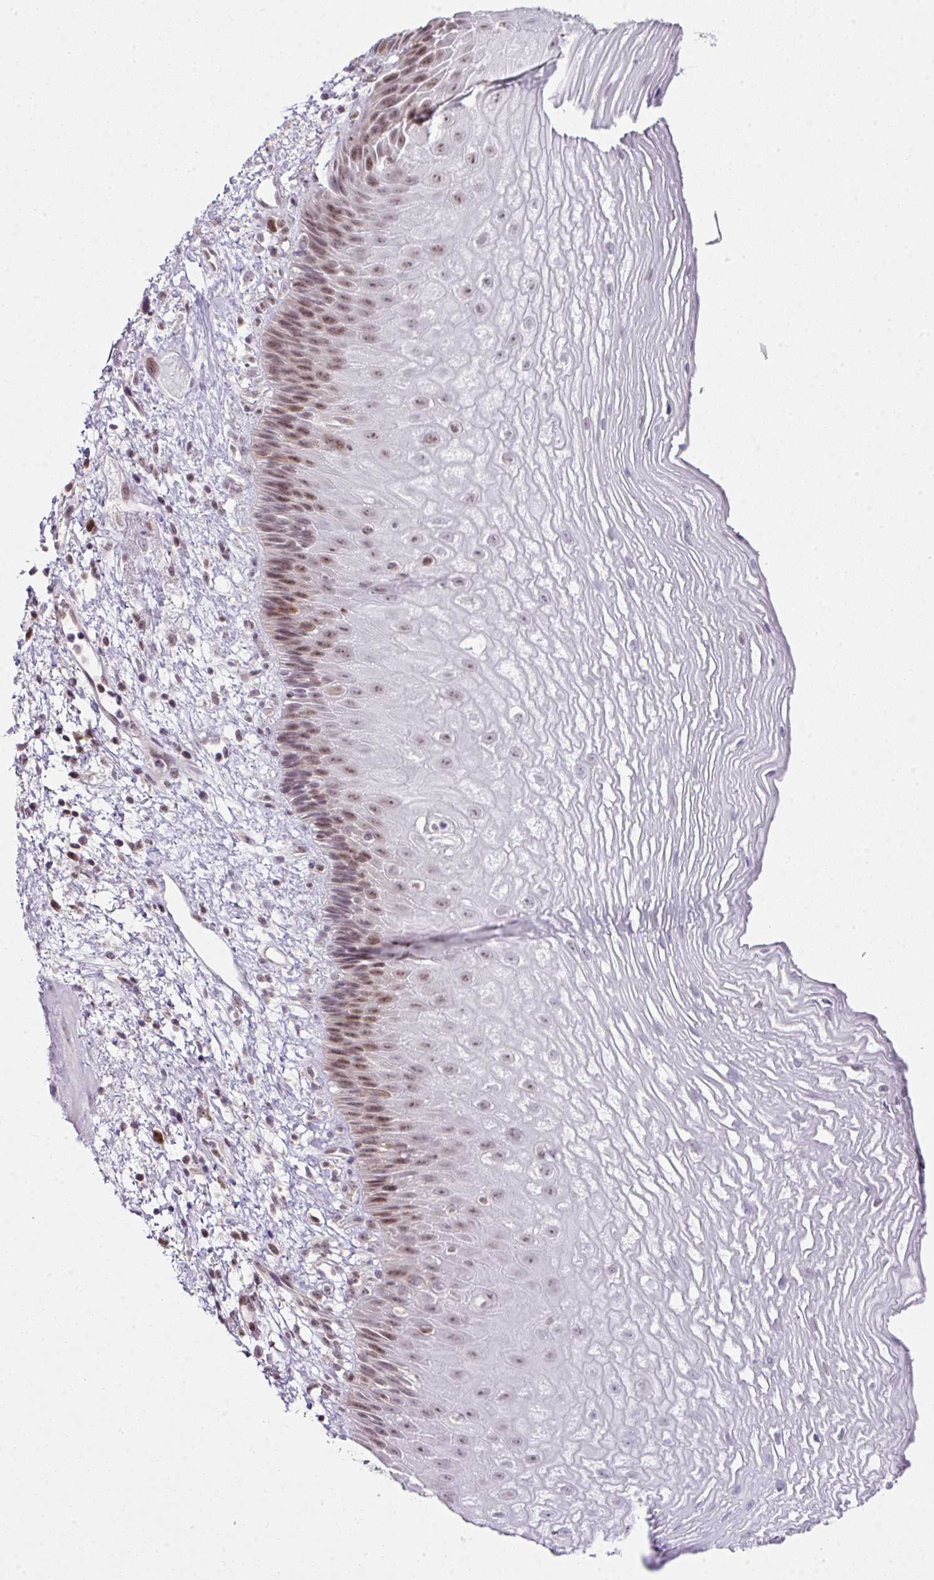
{"staining": {"intensity": "moderate", "quantity": "25%-75%", "location": "nuclear"}, "tissue": "esophagus", "cell_type": "Squamous epithelial cells", "image_type": "normal", "snomed": [{"axis": "morphology", "description": "Normal tissue, NOS"}, {"axis": "topography", "description": "Esophagus"}], "caption": "High-magnification brightfield microscopy of benign esophagus stained with DAB (3,3'-diaminobenzidine) (brown) and counterstained with hematoxylin (blue). squamous epithelial cells exhibit moderate nuclear expression is present in approximately25%-75% of cells.", "gene": "FAM32A", "patient": {"sex": "male", "age": 60}}